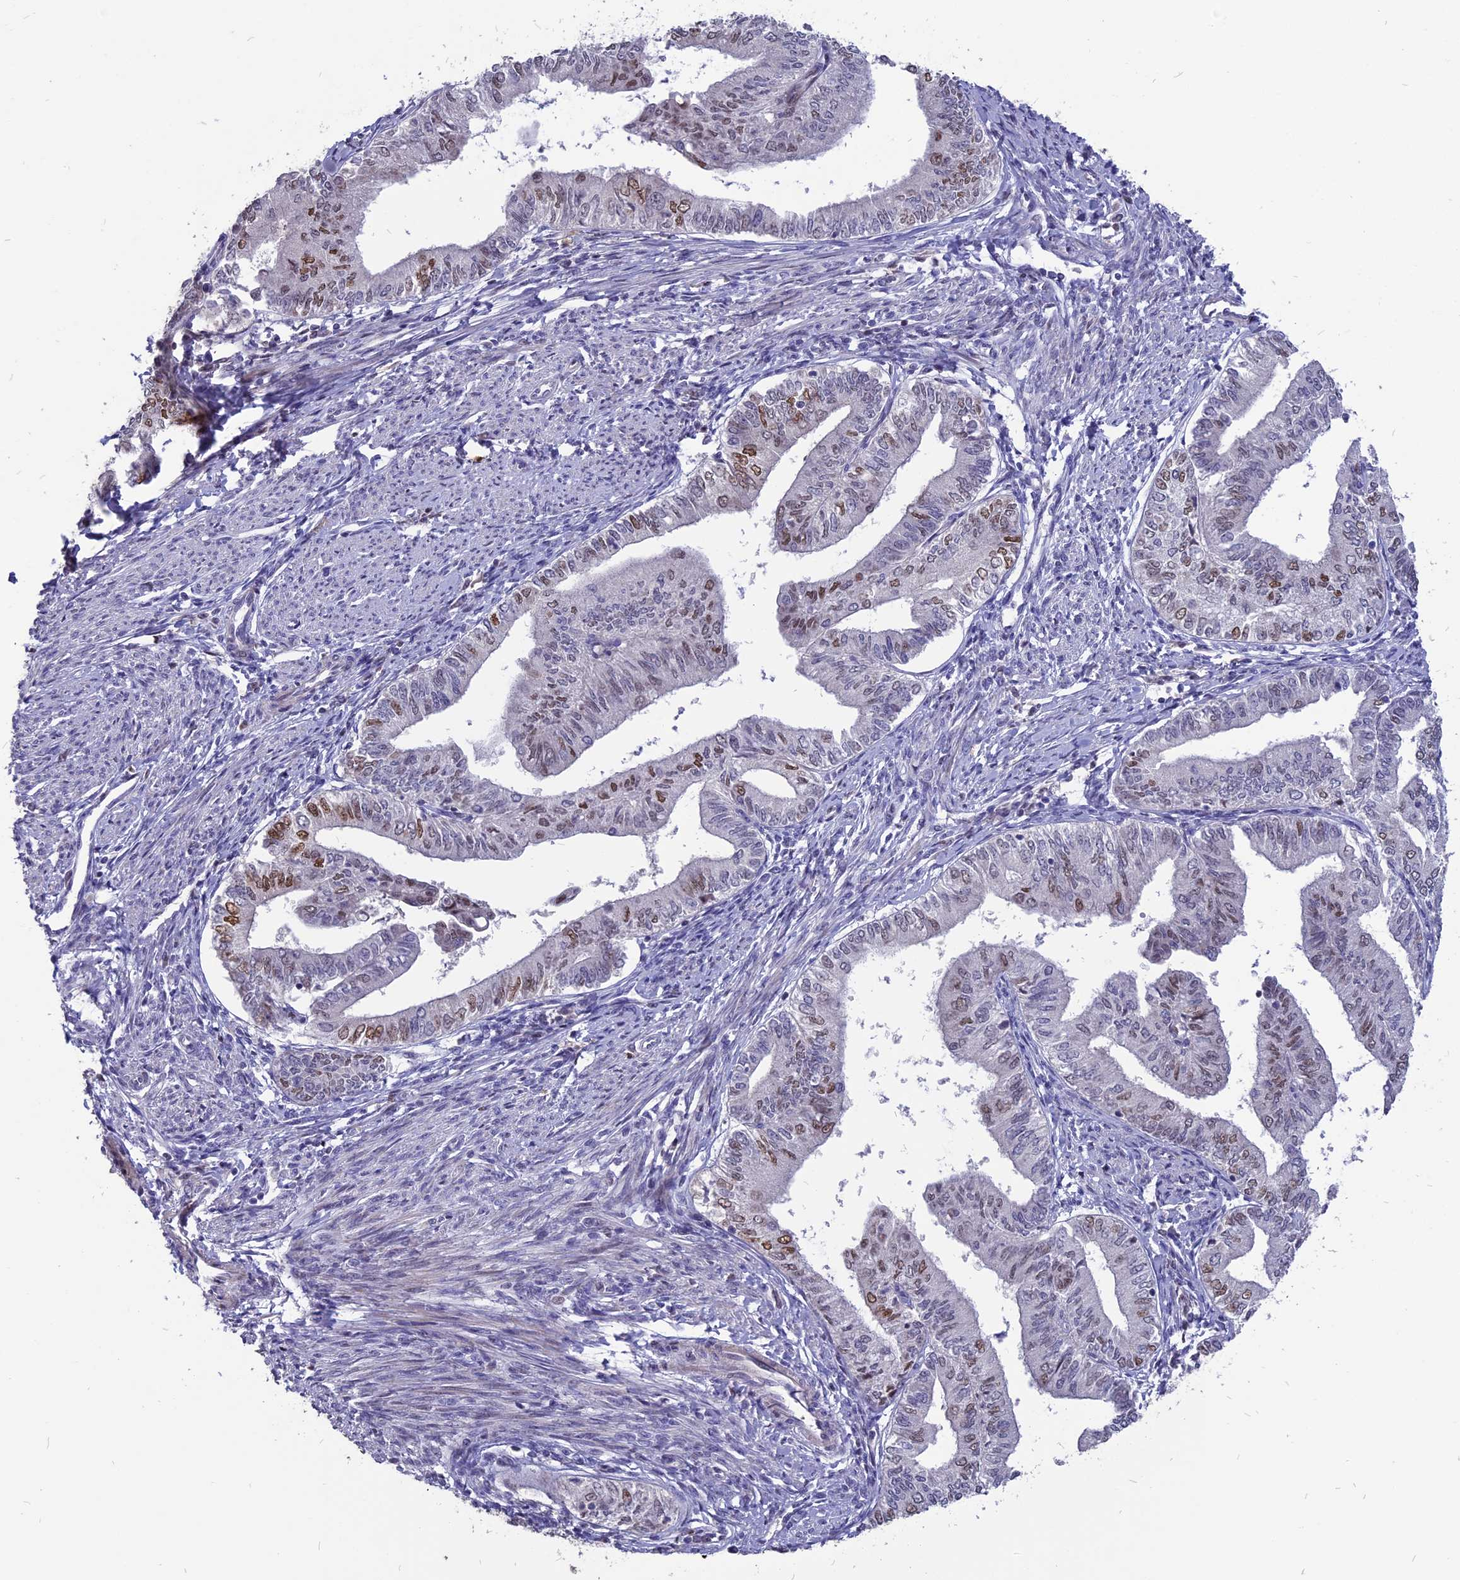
{"staining": {"intensity": "moderate", "quantity": "25%-75%", "location": "nuclear"}, "tissue": "endometrial cancer", "cell_type": "Tumor cells", "image_type": "cancer", "snomed": [{"axis": "morphology", "description": "Adenocarcinoma, NOS"}, {"axis": "topography", "description": "Endometrium"}], "caption": "Protein staining of endometrial cancer tissue exhibits moderate nuclear expression in approximately 25%-75% of tumor cells.", "gene": "TMEM263", "patient": {"sex": "female", "age": 66}}